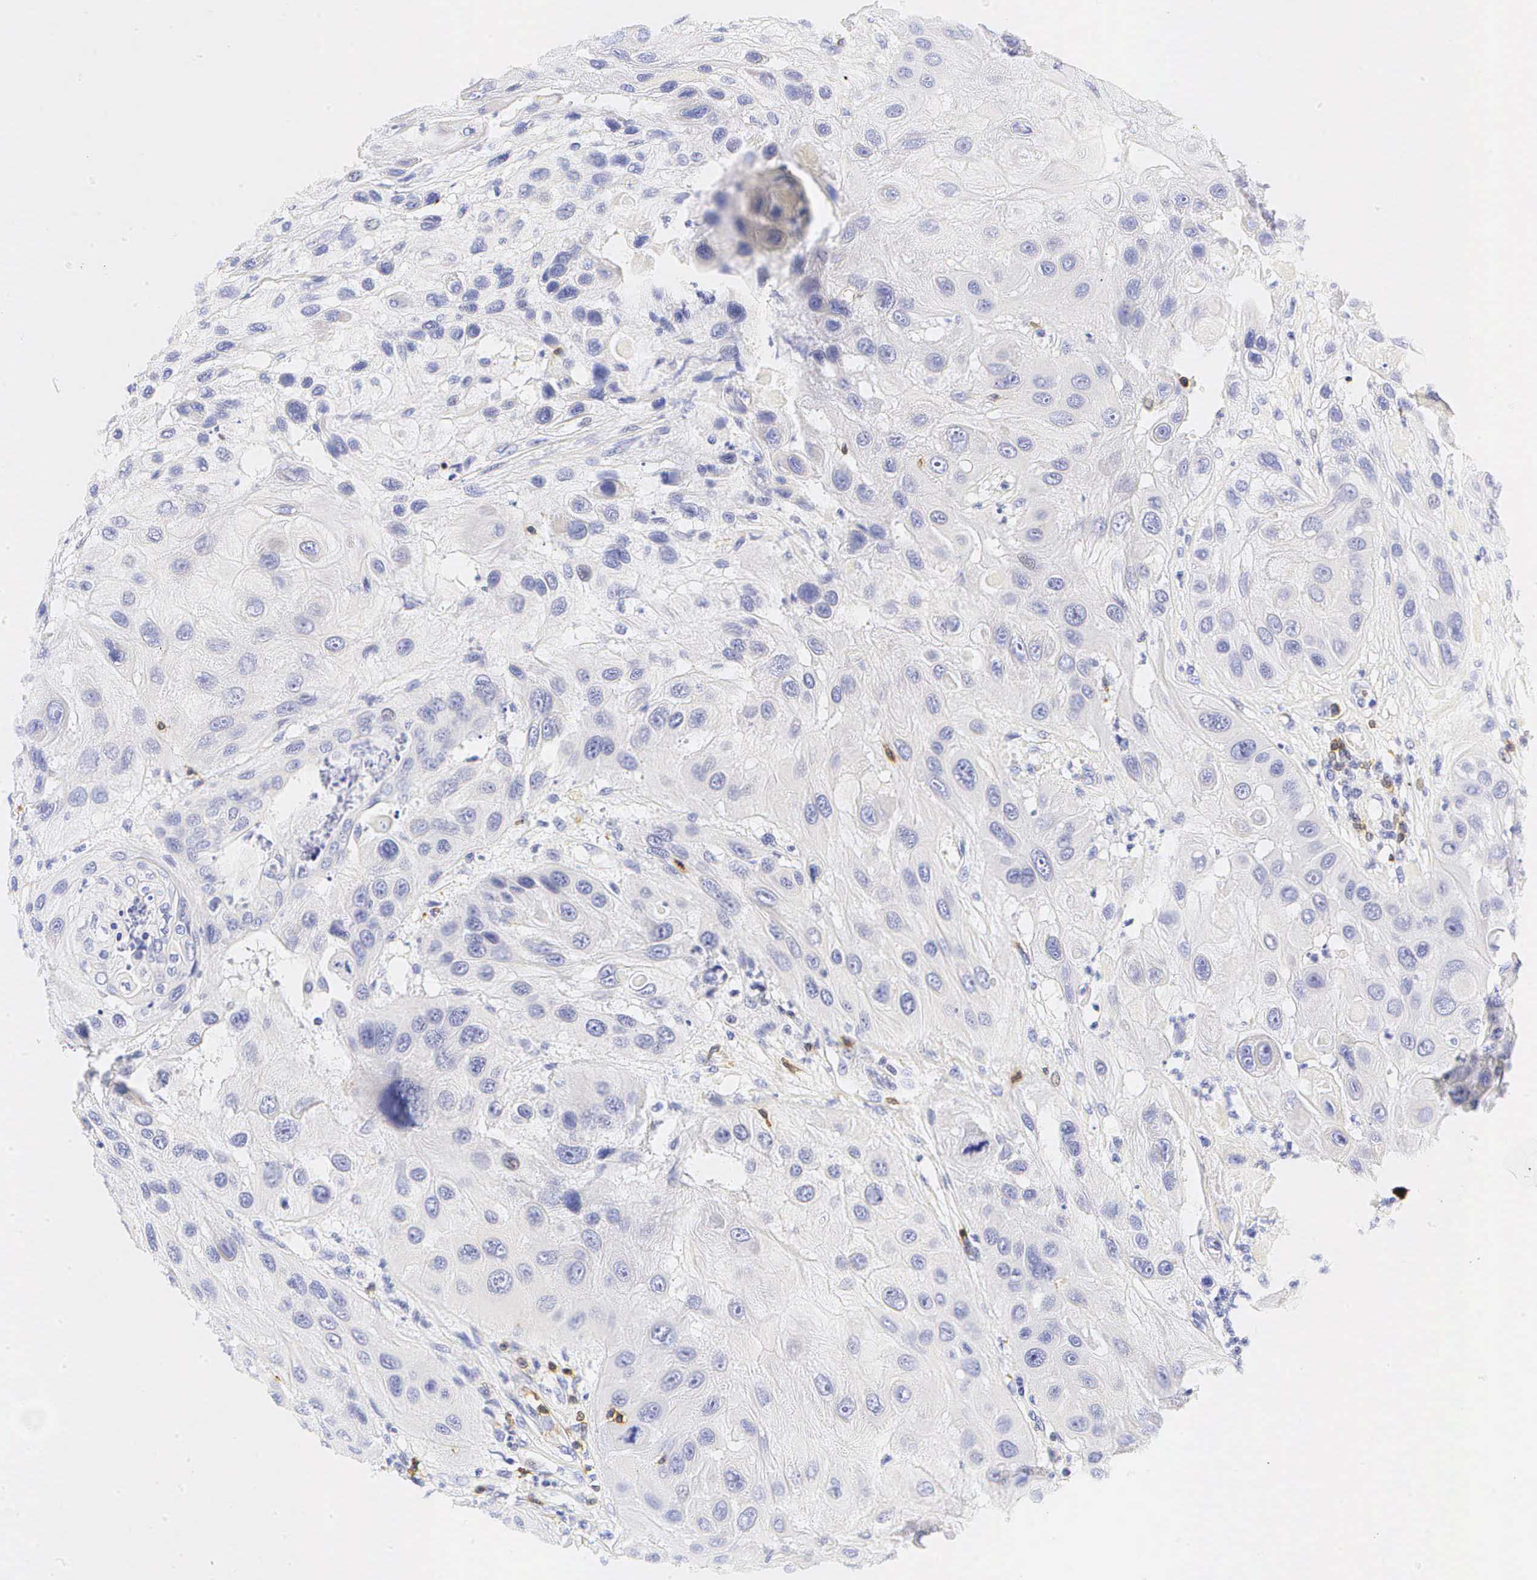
{"staining": {"intensity": "negative", "quantity": "none", "location": "none"}, "tissue": "skin cancer", "cell_type": "Tumor cells", "image_type": "cancer", "snomed": [{"axis": "morphology", "description": "Squamous cell carcinoma, NOS"}, {"axis": "topography", "description": "Skin"}, {"axis": "topography", "description": "Anal"}], "caption": "An immunohistochemistry (IHC) micrograph of skin squamous cell carcinoma is shown. There is no staining in tumor cells of skin squamous cell carcinoma.", "gene": "CD3E", "patient": {"sex": "male", "age": 61}}